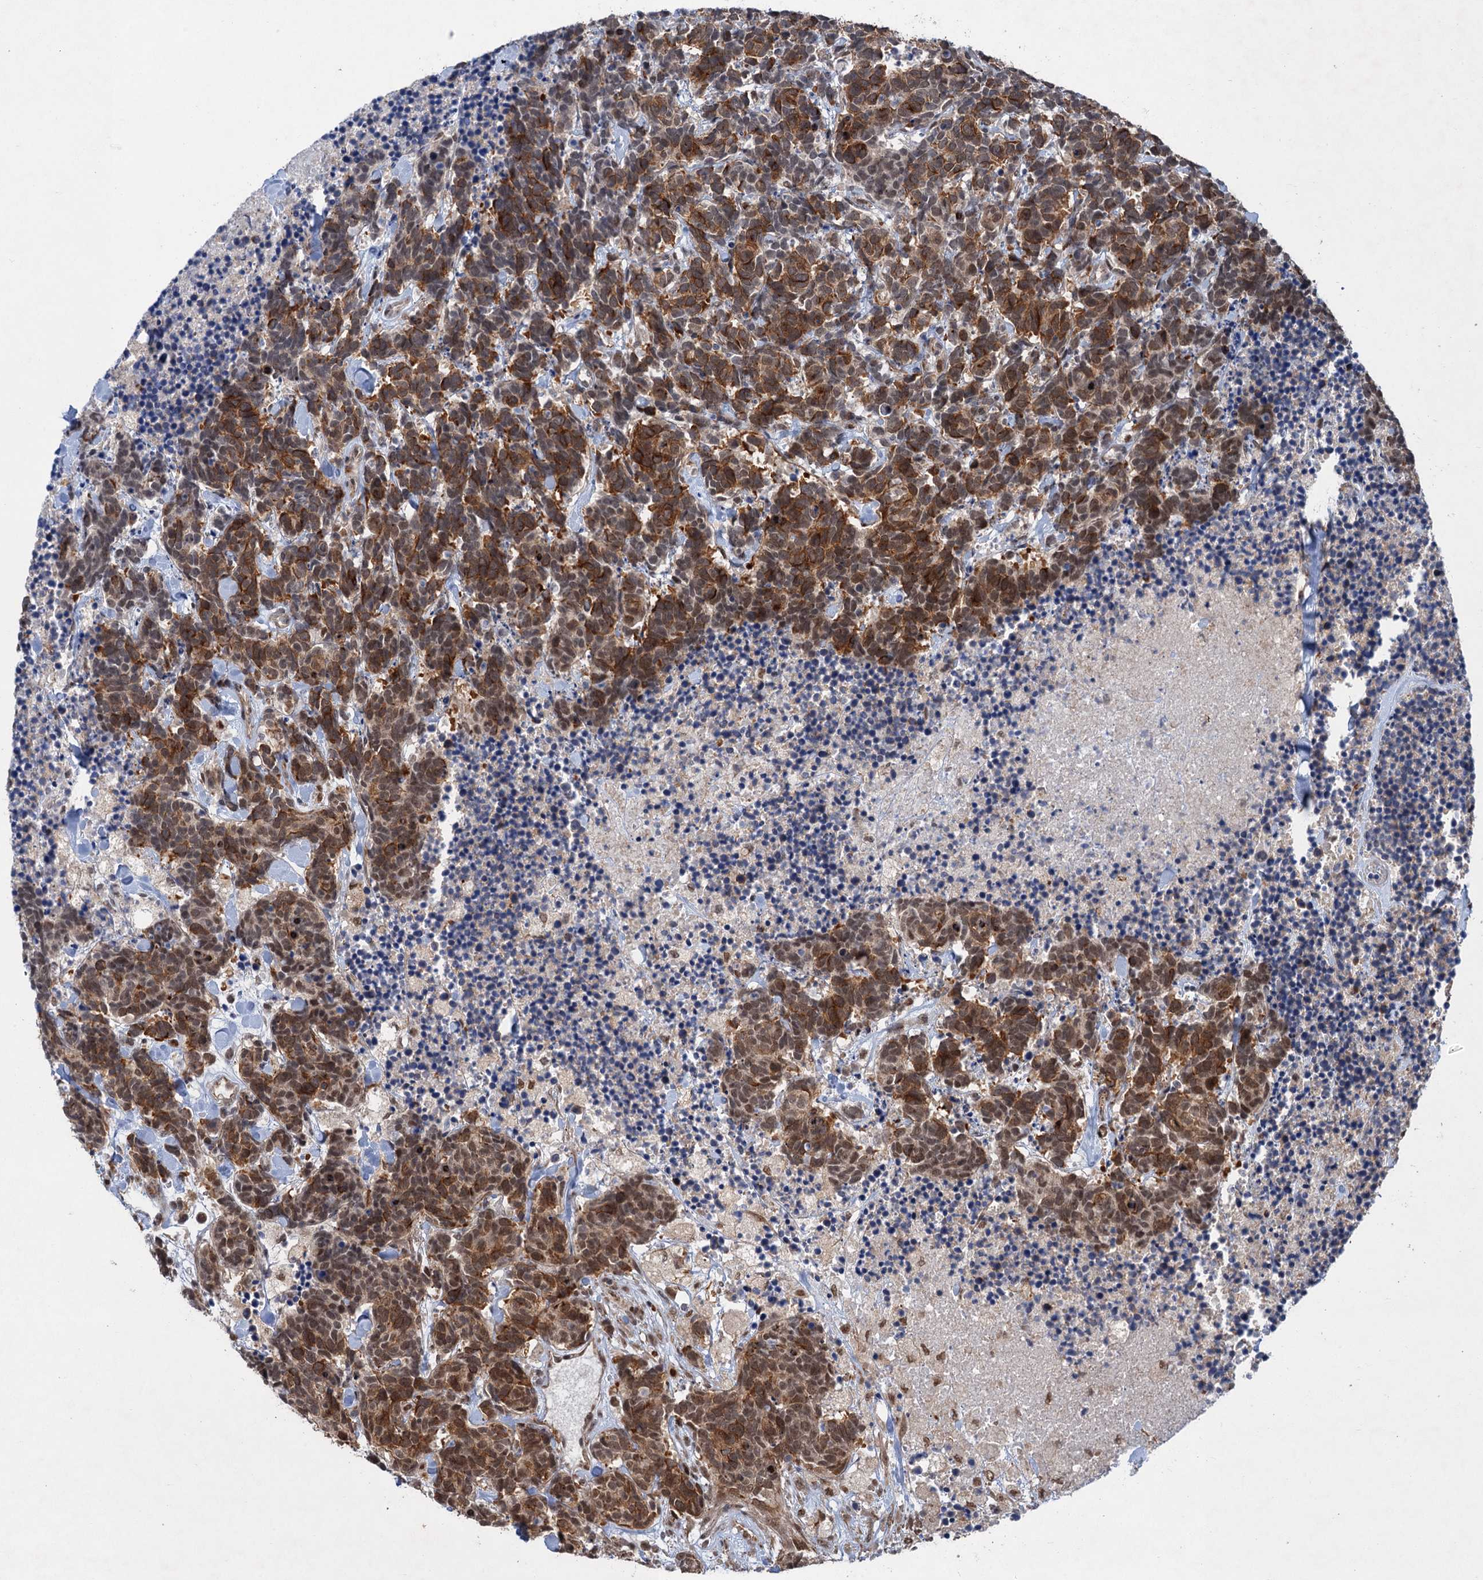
{"staining": {"intensity": "strong", "quantity": "25%-75%", "location": "cytoplasmic/membranous,nuclear"}, "tissue": "carcinoid", "cell_type": "Tumor cells", "image_type": "cancer", "snomed": [{"axis": "morphology", "description": "Carcinoma, NOS"}, {"axis": "morphology", "description": "Carcinoid, malignant, NOS"}, {"axis": "topography", "description": "Prostate"}], "caption": "A photomicrograph of carcinoma stained for a protein demonstrates strong cytoplasmic/membranous and nuclear brown staining in tumor cells.", "gene": "TTC31", "patient": {"sex": "male", "age": 57}}